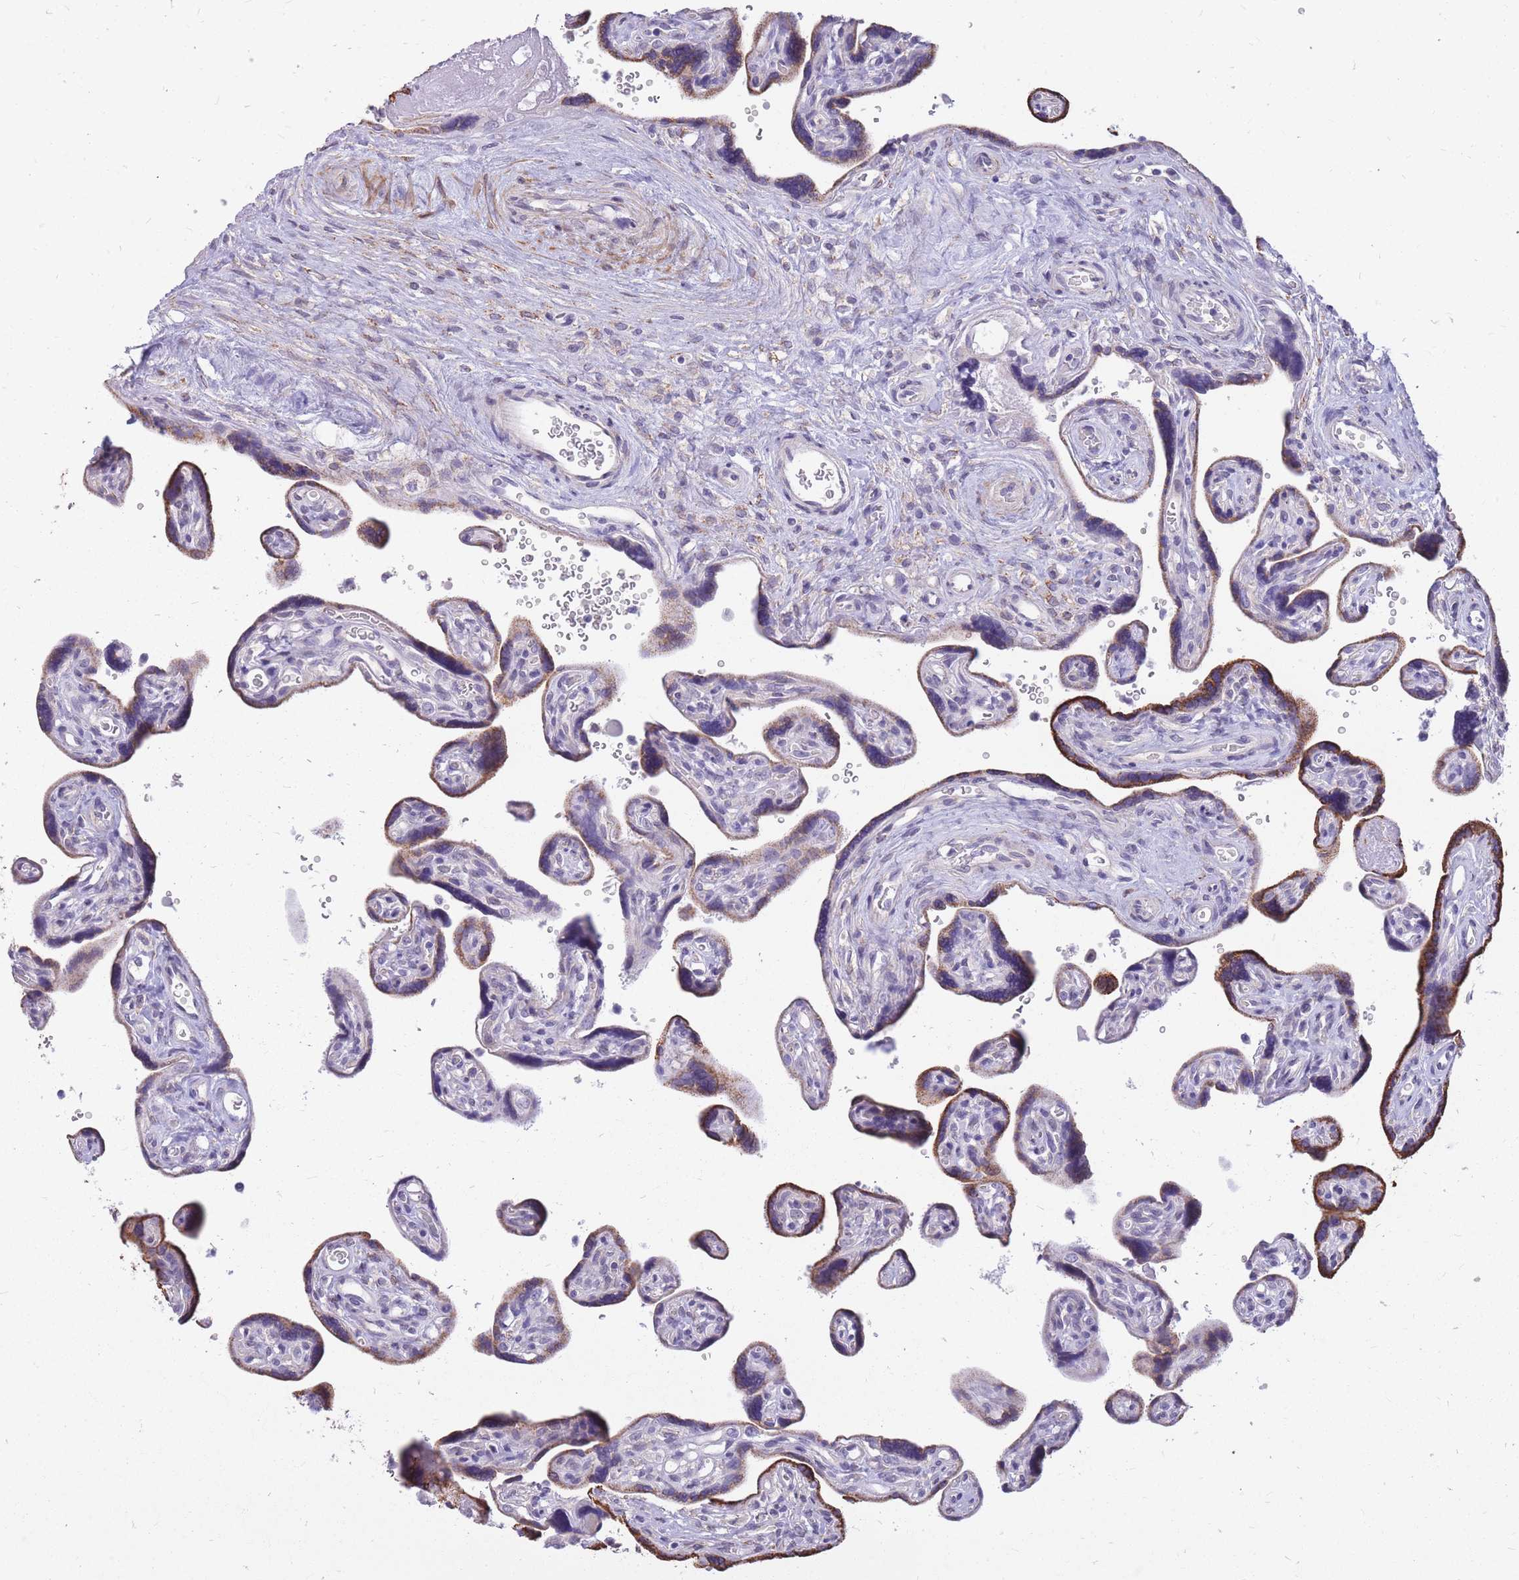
{"staining": {"intensity": "strong", "quantity": ">75%", "location": "cytoplasmic/membranous"}, "tissue": "placenta", "cell_type": "Decidual cells", "image_type": "normal", "snomed": [{"axis": "morphology", "description": "Normal tissue, NOS"}, {"axis": "topography", "description": "Placenta"}], "caption": "Immunohistochemical staining of benign placenta exhibits >75% levels of strong cytoplasmic/membranous protein positivity in about >75% of decidual cells.", "gene": "RNF170", "patient": {"sex": "female", "age": 39}}